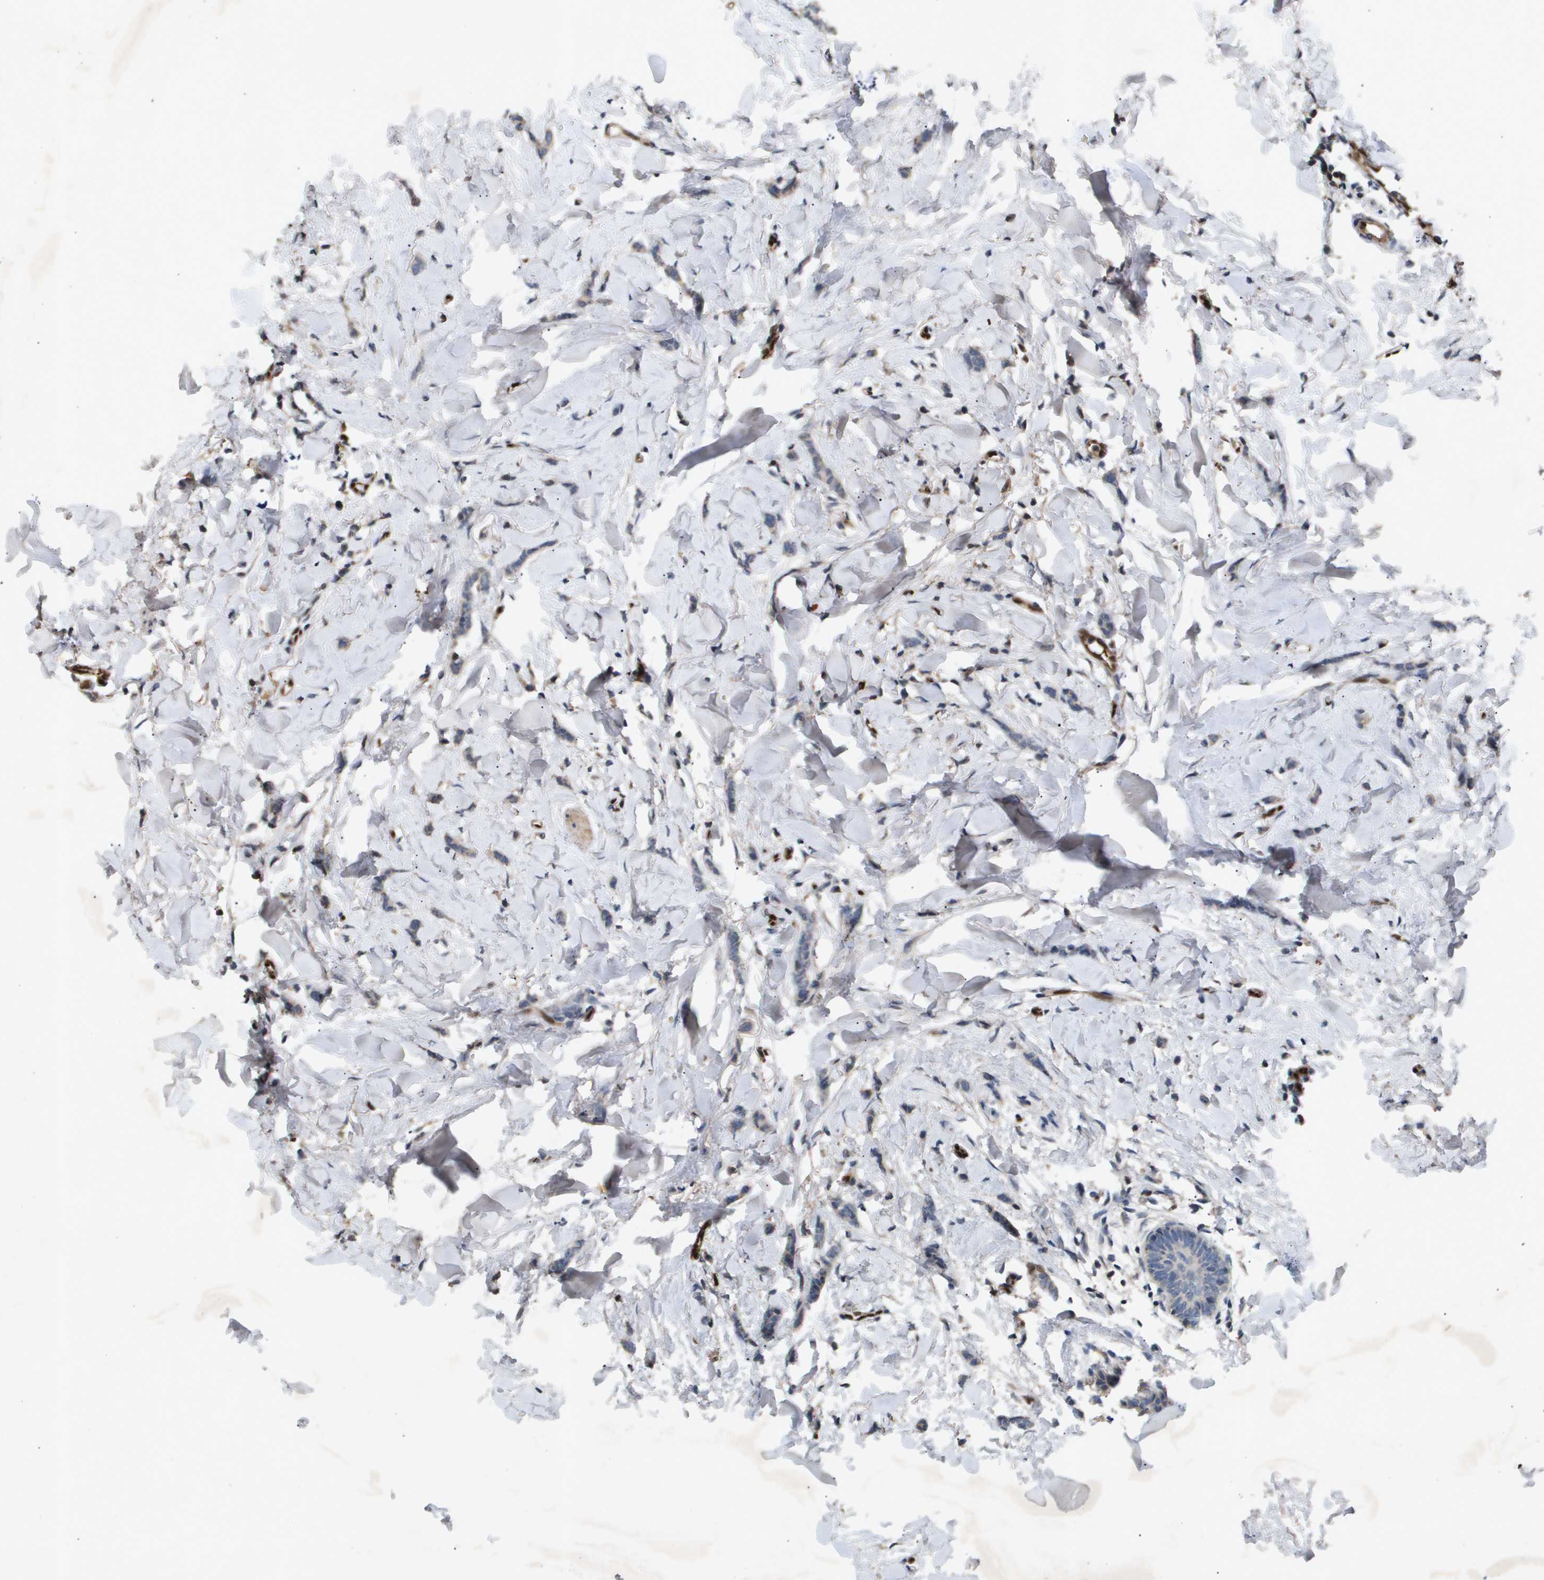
{"staining": {"intensity": "negative", "quantity": "none", "location": "none"}, "tissue": "breast cancer", "cell_type": "Tumor cells", "image_type": "cancer", "snomed": [{"axis": "morphology", "description": "Lobular carcinoma"}, {"axis": "topography", "description": "Skin"}, {"axis": "topography", "description": "Breast"}], "caption": "Breast lobular carcinoma stained for a protein using immunohistochemistry displays no positivity tumor cells.", "gene": "ERG", "patient": {"sex": "female", "age": 46}}